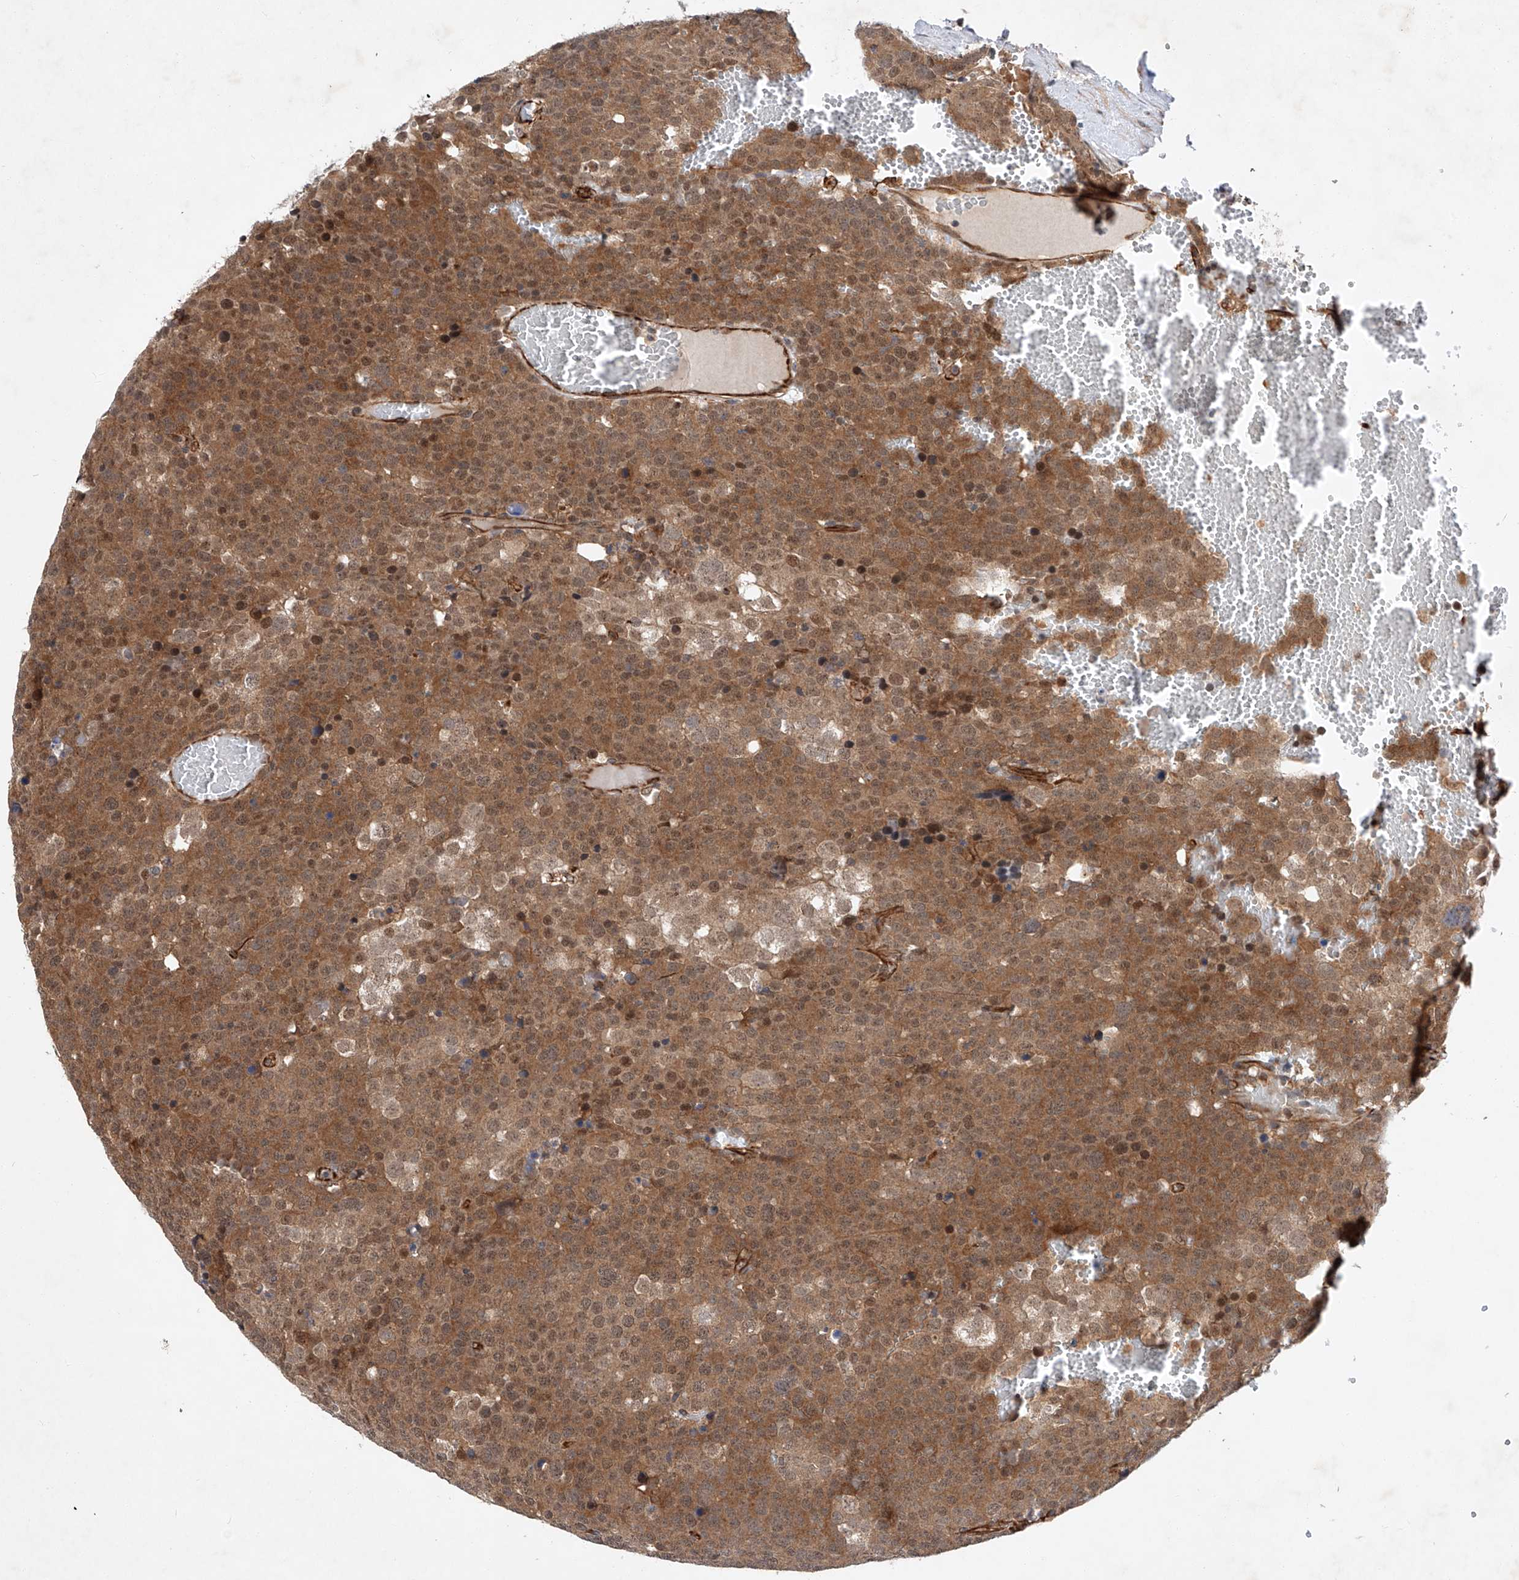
{"staining": {"intensity": "moderate", "quantity": ">75%", "location": "cytoplasmic/membranous,nuclear"}, "tissue": "testis cancer", "cell_type": "Tumor cells", "image_type": "cancer", "snomed": [{"axis": "morphology", "description": "Seminoma, NOS"}, {"axis": "topography", "description": "Testis"}], "caption": "The micrograph reveals immunohistochemical staining of testis seminoma. There is moderate cytoplasmic/membranous and nuclear staining is identified in about >75% of tumor cells. The staining is performed using DAB brown chromogen to label protein expression. The nuclei are counter-stained blue using hematoxylin.", "gene": "AMD1", "patient": {"sex": "male", "age": 71}}